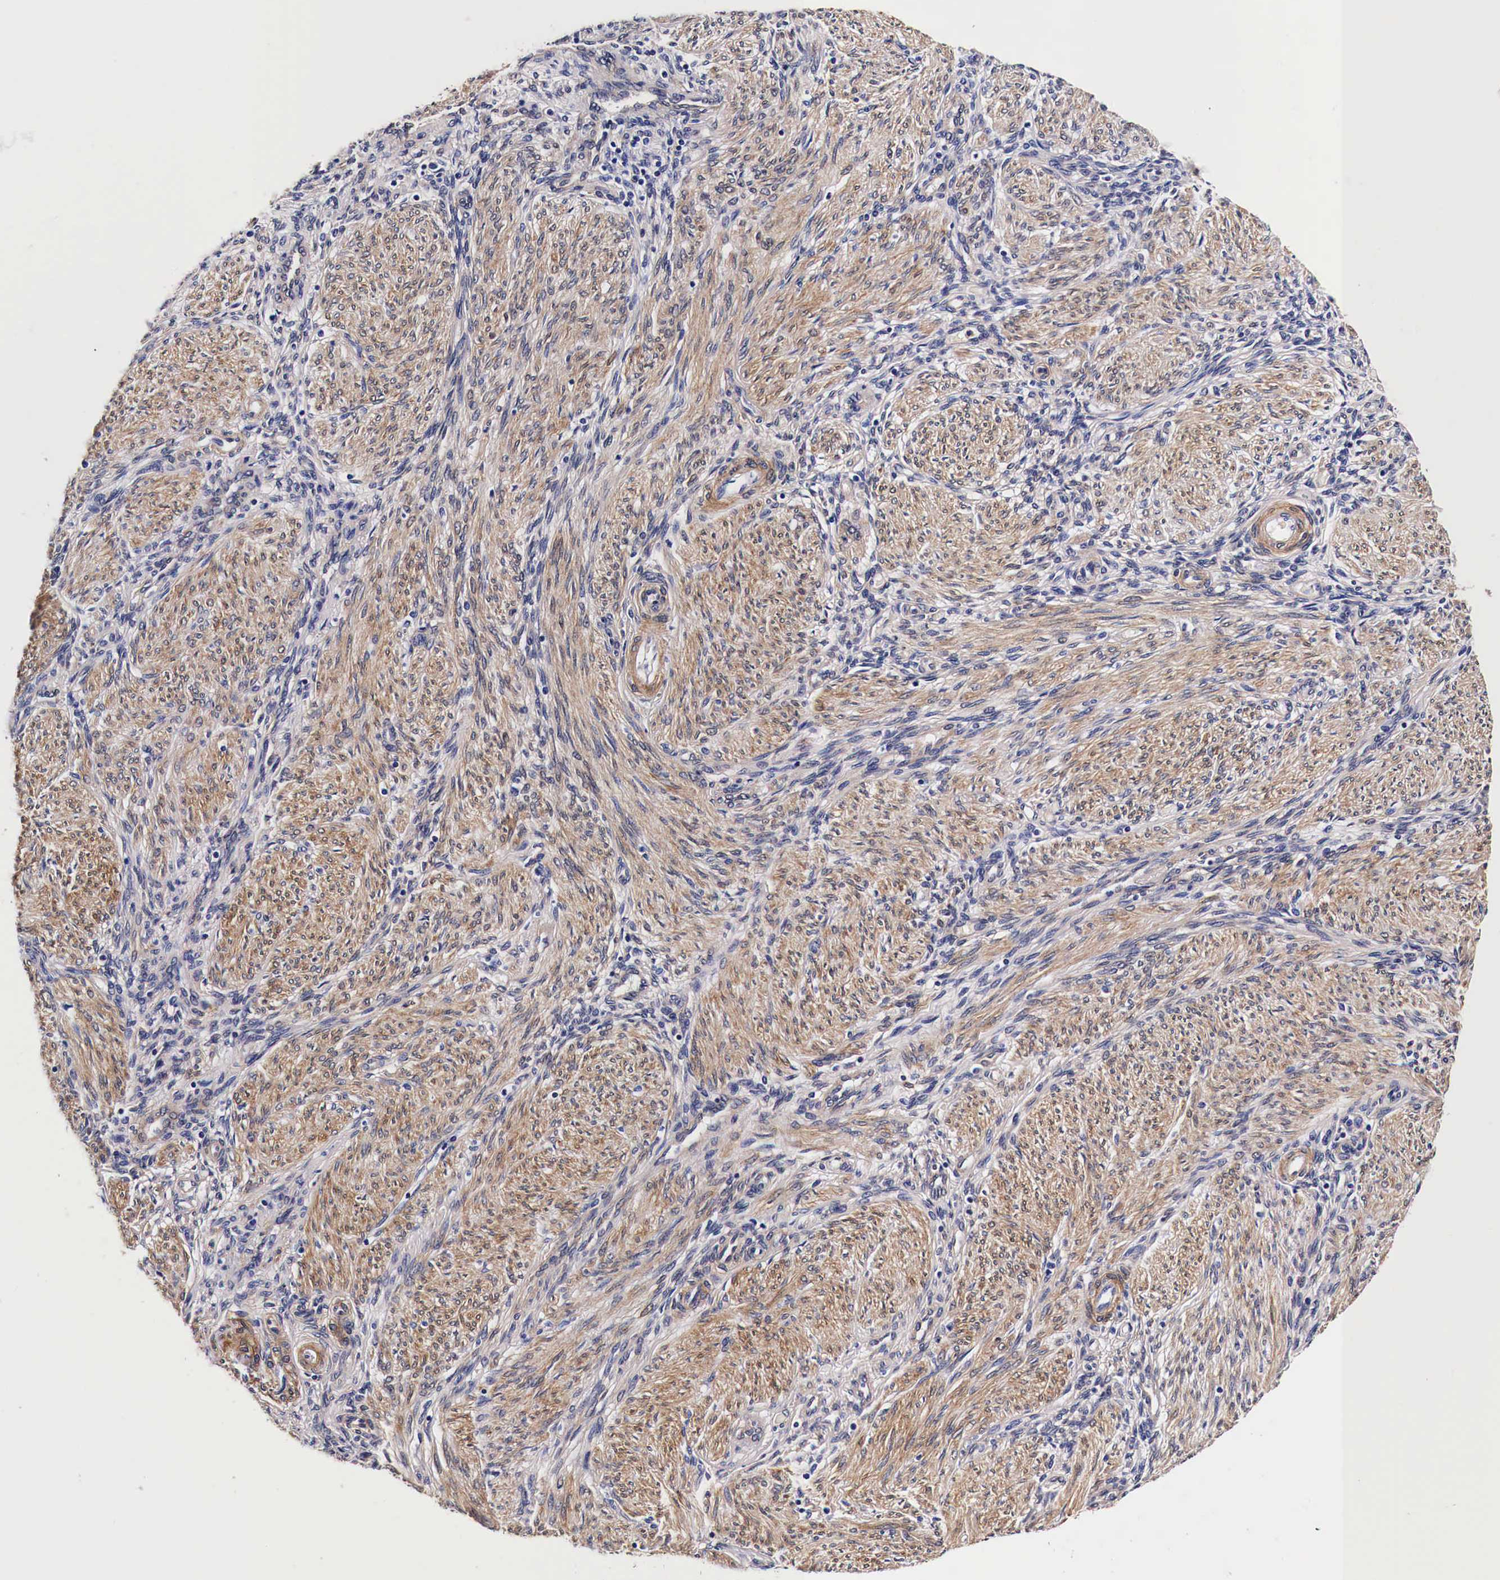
{"staining": {"intensity": "negative", "quantity": "none", "location": "none"}, "tissue": "endometrium", "cell_type": "Cells in endometrial stroma", "image_type": "normal", "snomed": [{"axis": "morphology", "description": "Normal tissue, NOS"}, {"axis": "topography", "description": "Endometrium"}], "caption": "Immunohistochemistry (IHC) of unremarkable endometrium reveals no expression in cells in endometrial stroma. (Stains: DAB immunohistochemistry with hematoxylin counter stain, Microscopy: brightfield microscopy at high magnification).", "gene": "HSPB1", "patient": {"sex": "female", "age": 36}}